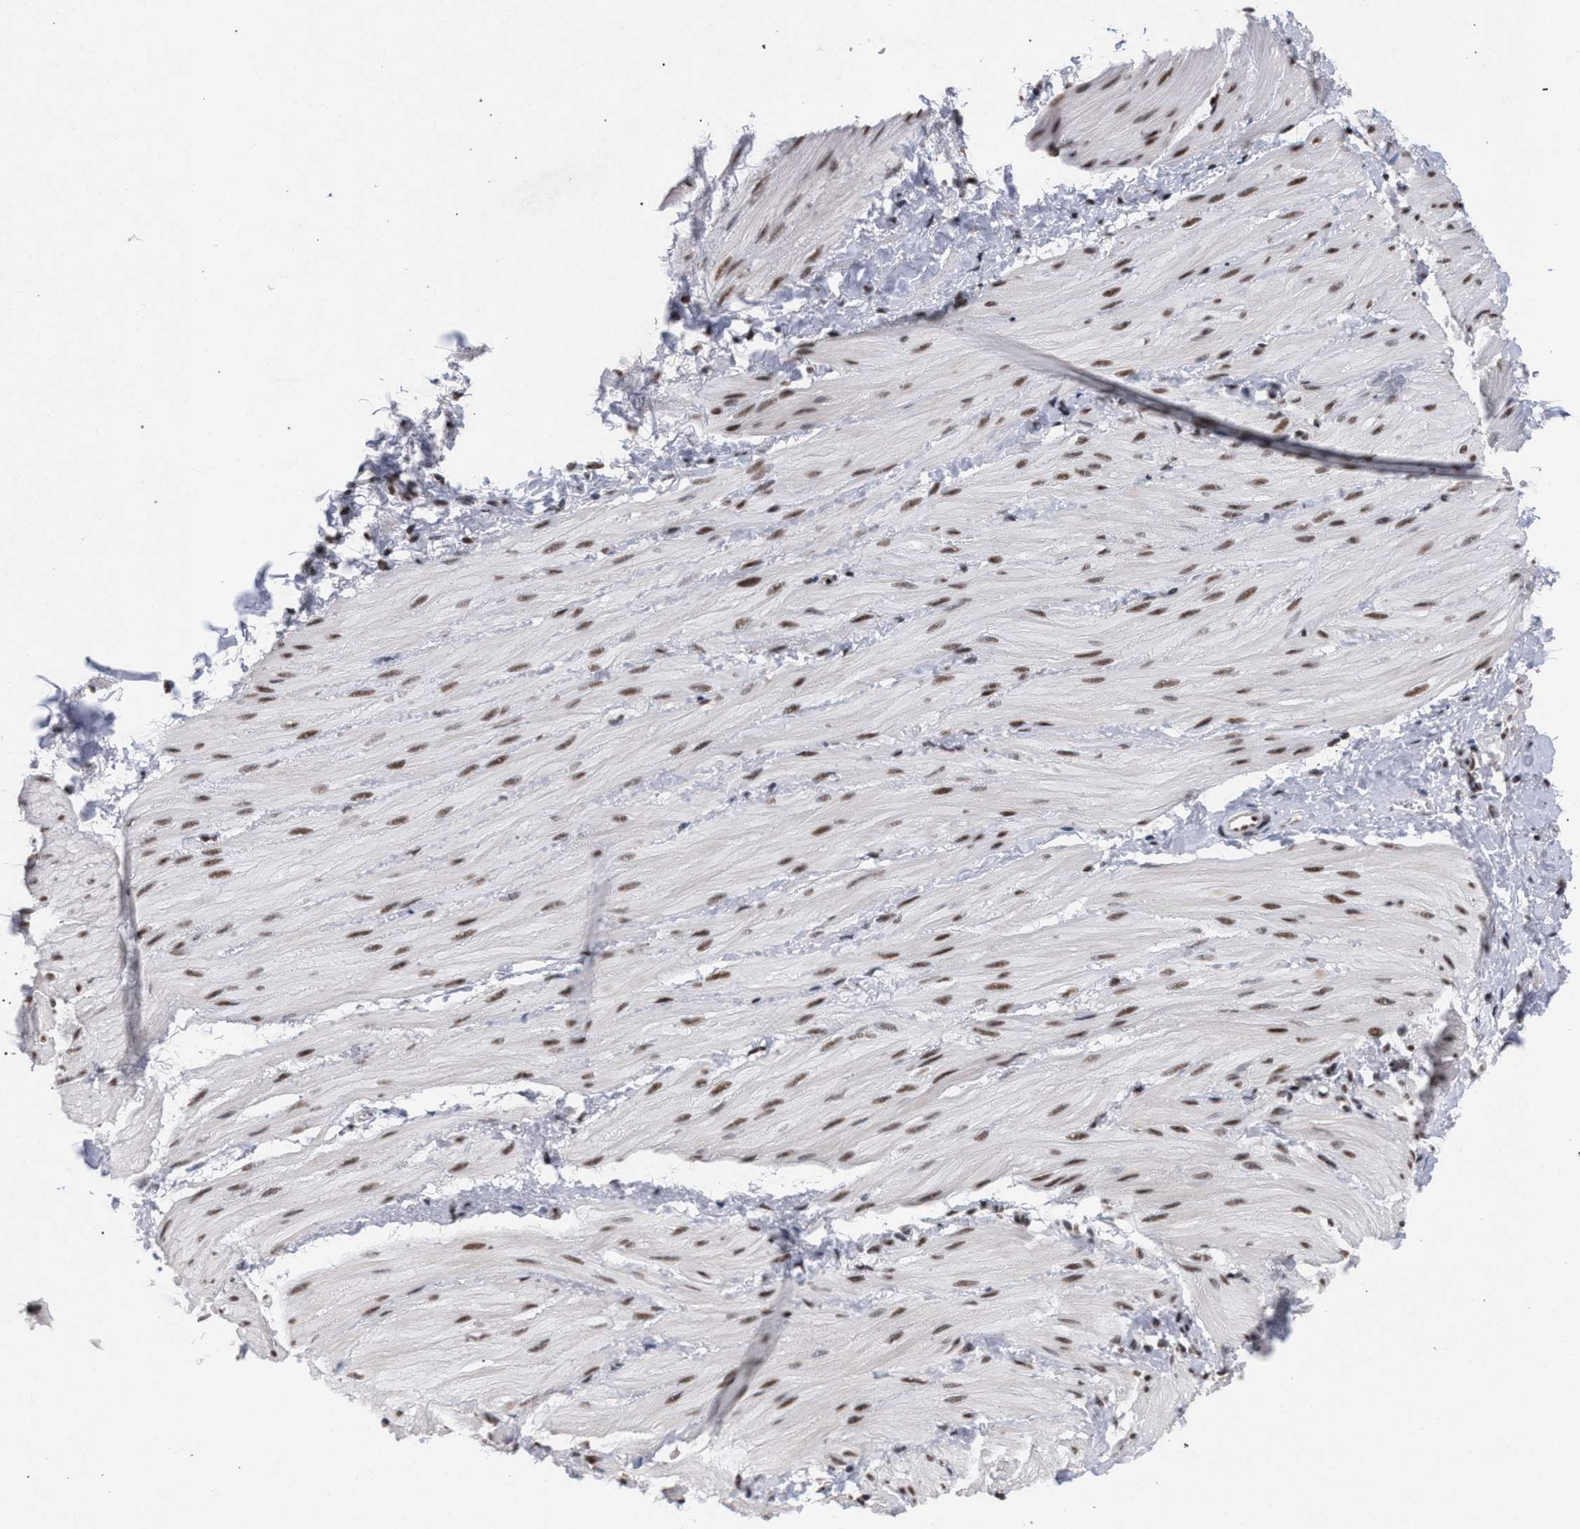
{"staining": {"intensity": "moderate", "quantity": ">75%", "location": "nuclear"}, "tissue": "smooth muscle", "cell_type": "Smooth muscle cells", "image_type": "normal", "snomed": [{"axis": "morphology", "description": "Normal tissue, NOS"}, {"axis": "topography", "description": "Smooth muscle"}], "caption": "A brown stain shows moderate nuclear positivity of a protein in smooth muscle cells of benign smooth muscle. (DAB (3,3'-diaminobenzidine) IHC, brown staining for protein, blue staining for nuclei).", "gene": "SCAF4", "patient": {"sex": "male", "age": 16}}